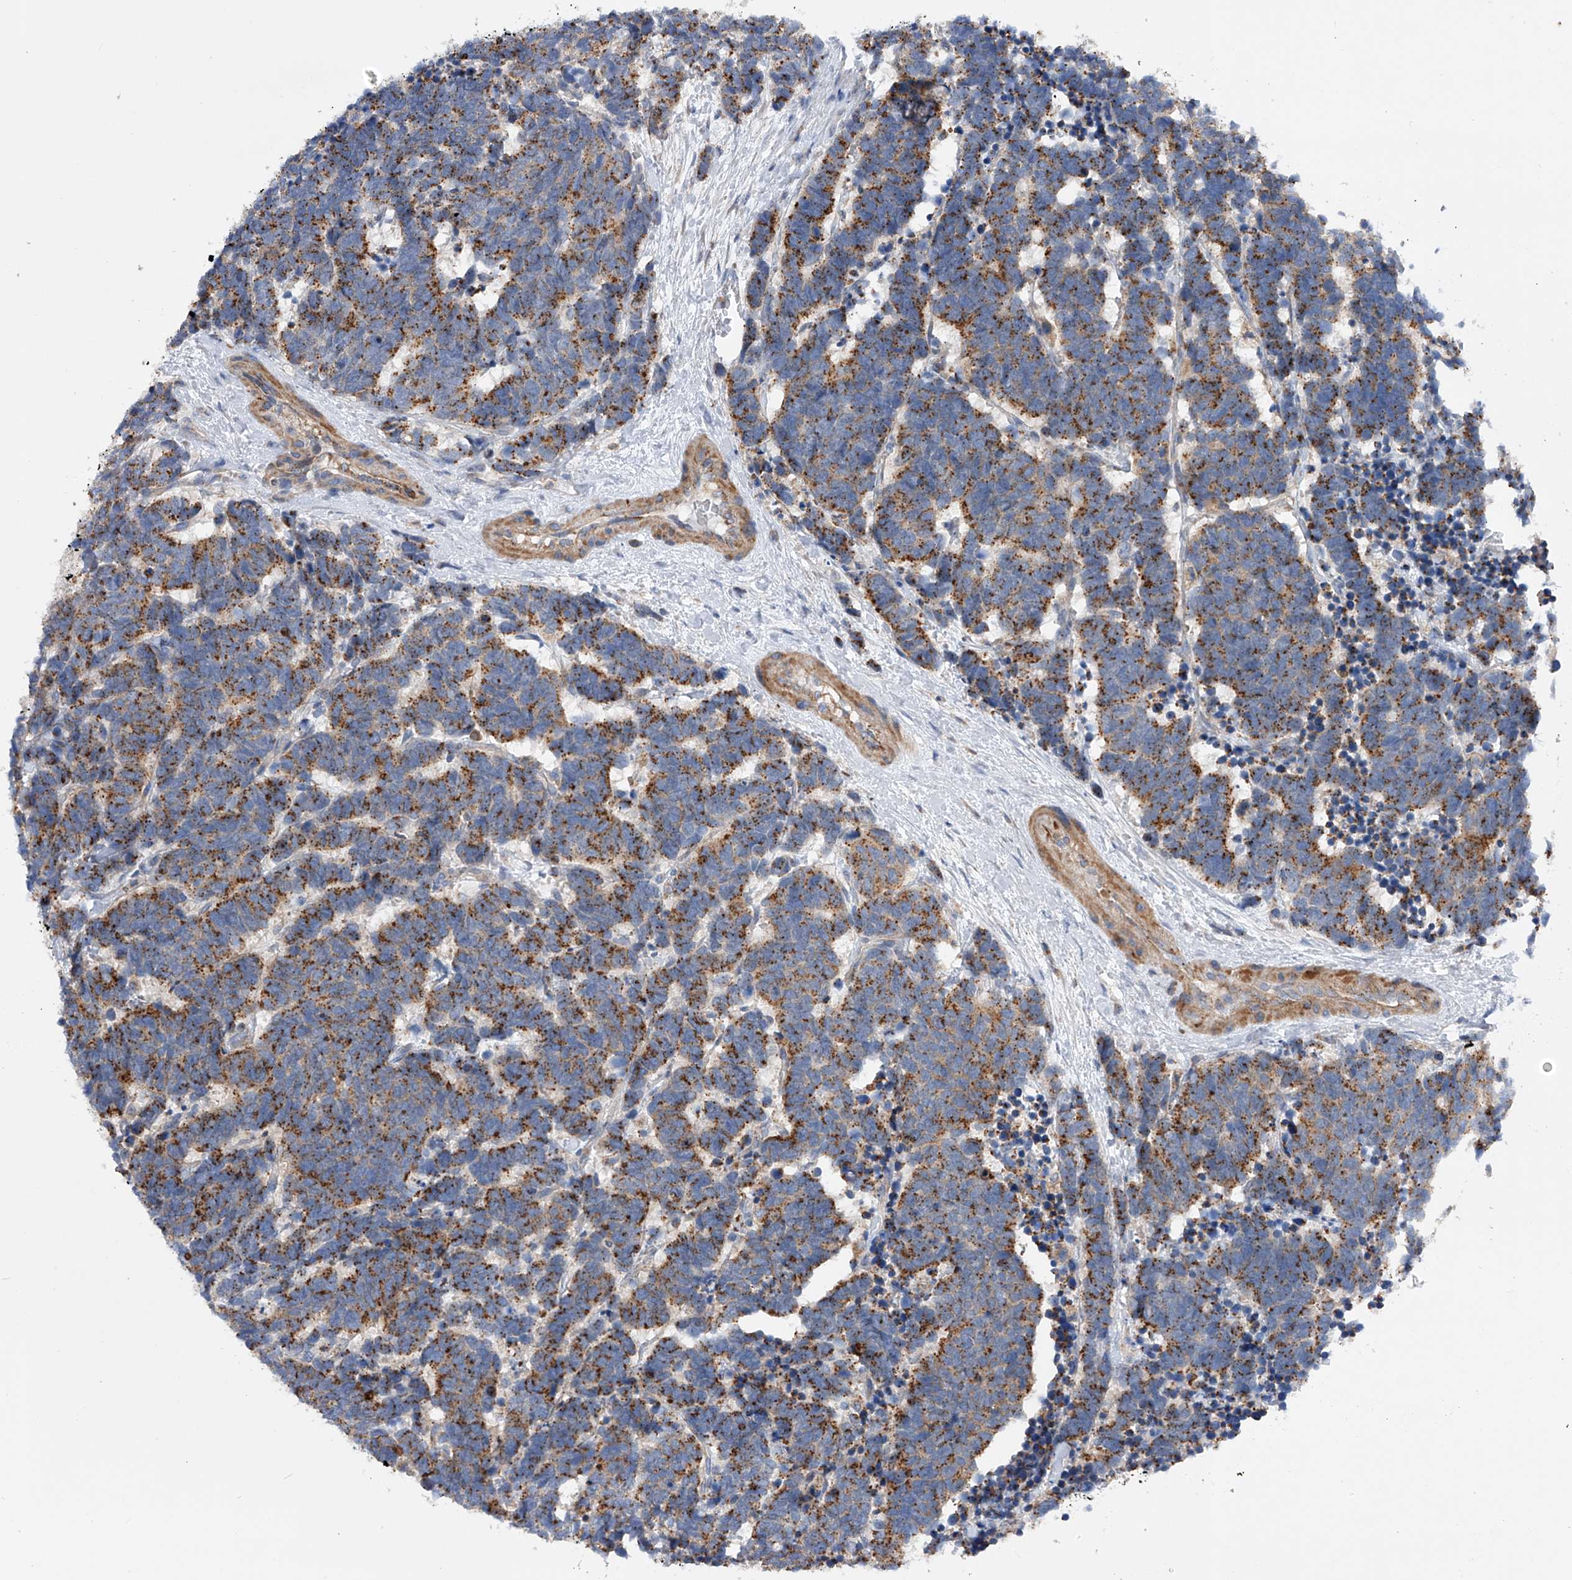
{"staining": {"intensity": "moderate", "quantity": ">75%", "location": "cytoplasmic/membranous"}, "tissue": "carcinoid", "cell_type": "Tumor cells", "image_type": "cancer", "snomed": [{"axis": "morphology", "description": "Carcinoma, NOS"}, {"axis": "morphology", "description": "Carcinoid, malignant, NOS"}, {"axis": "topography", "description": "Urinary bladder"}], "caption": "Moderate cytoplasmic/membranous expression is identified in about >75% of tumor cells in carcinoid (malignant). (IHC, brightfield microscopy, high magnification).", "gene": "MLYCD", "patient": {"sex": "male", "age": 57}}